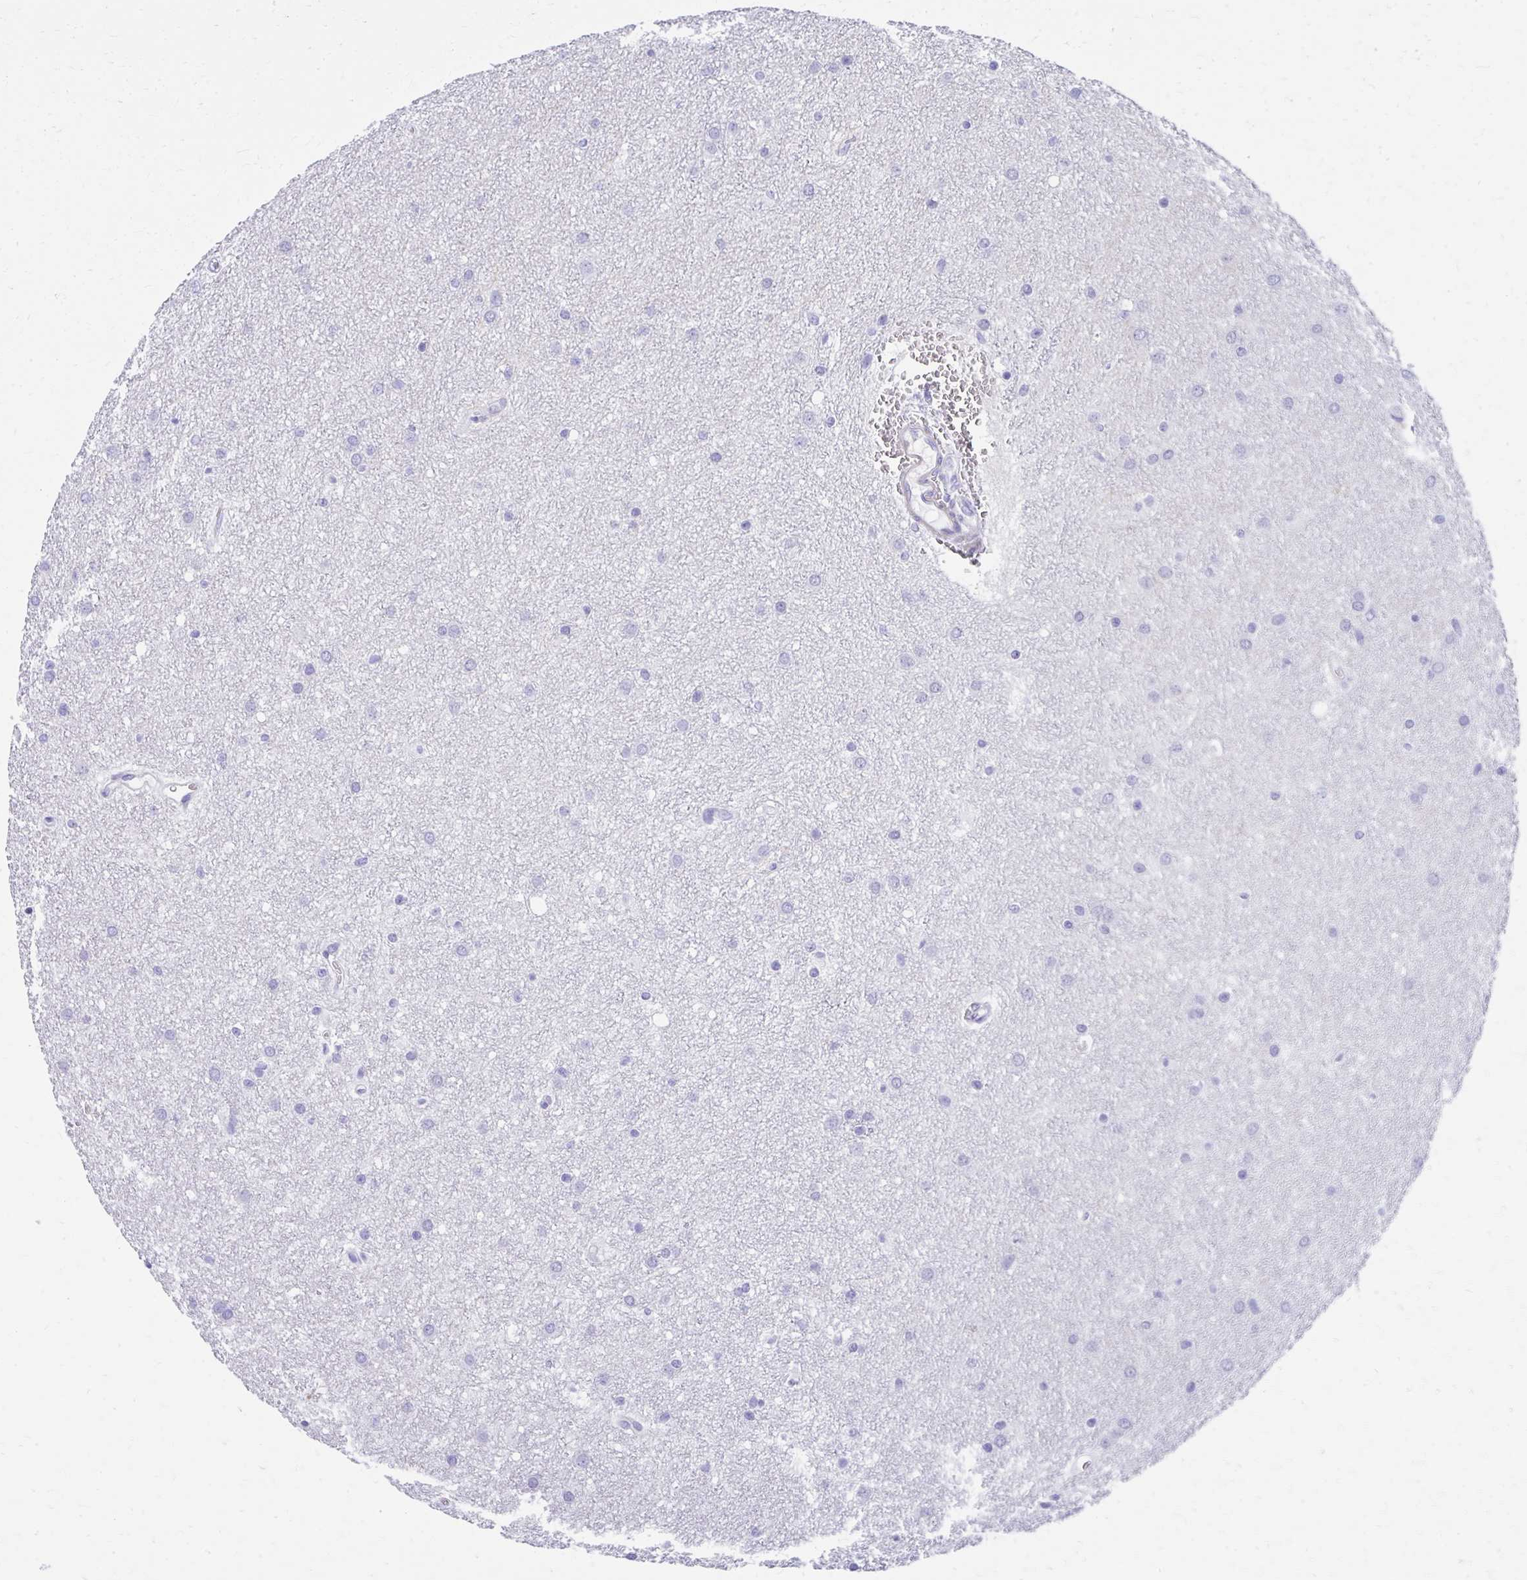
{"staining": {"intensity": "negative", "quantity": "none", "location": "none"}, "tissue": "glioma", "cell_type": "Tumor cells", "image_type": "cancer", "snomed": [{"axis": "morphology", "description": "Glioma, malignant, Low grade"}, {"axis": "topography", "description": "Cerebellum"}], "caption": "Human malignant glioma (low-grade) stained for a protein using immunohistochemistry exhibits no expression in tumor cells.", "gene": "RUNX3", "patient": {"sex": "female", "age": 5}}